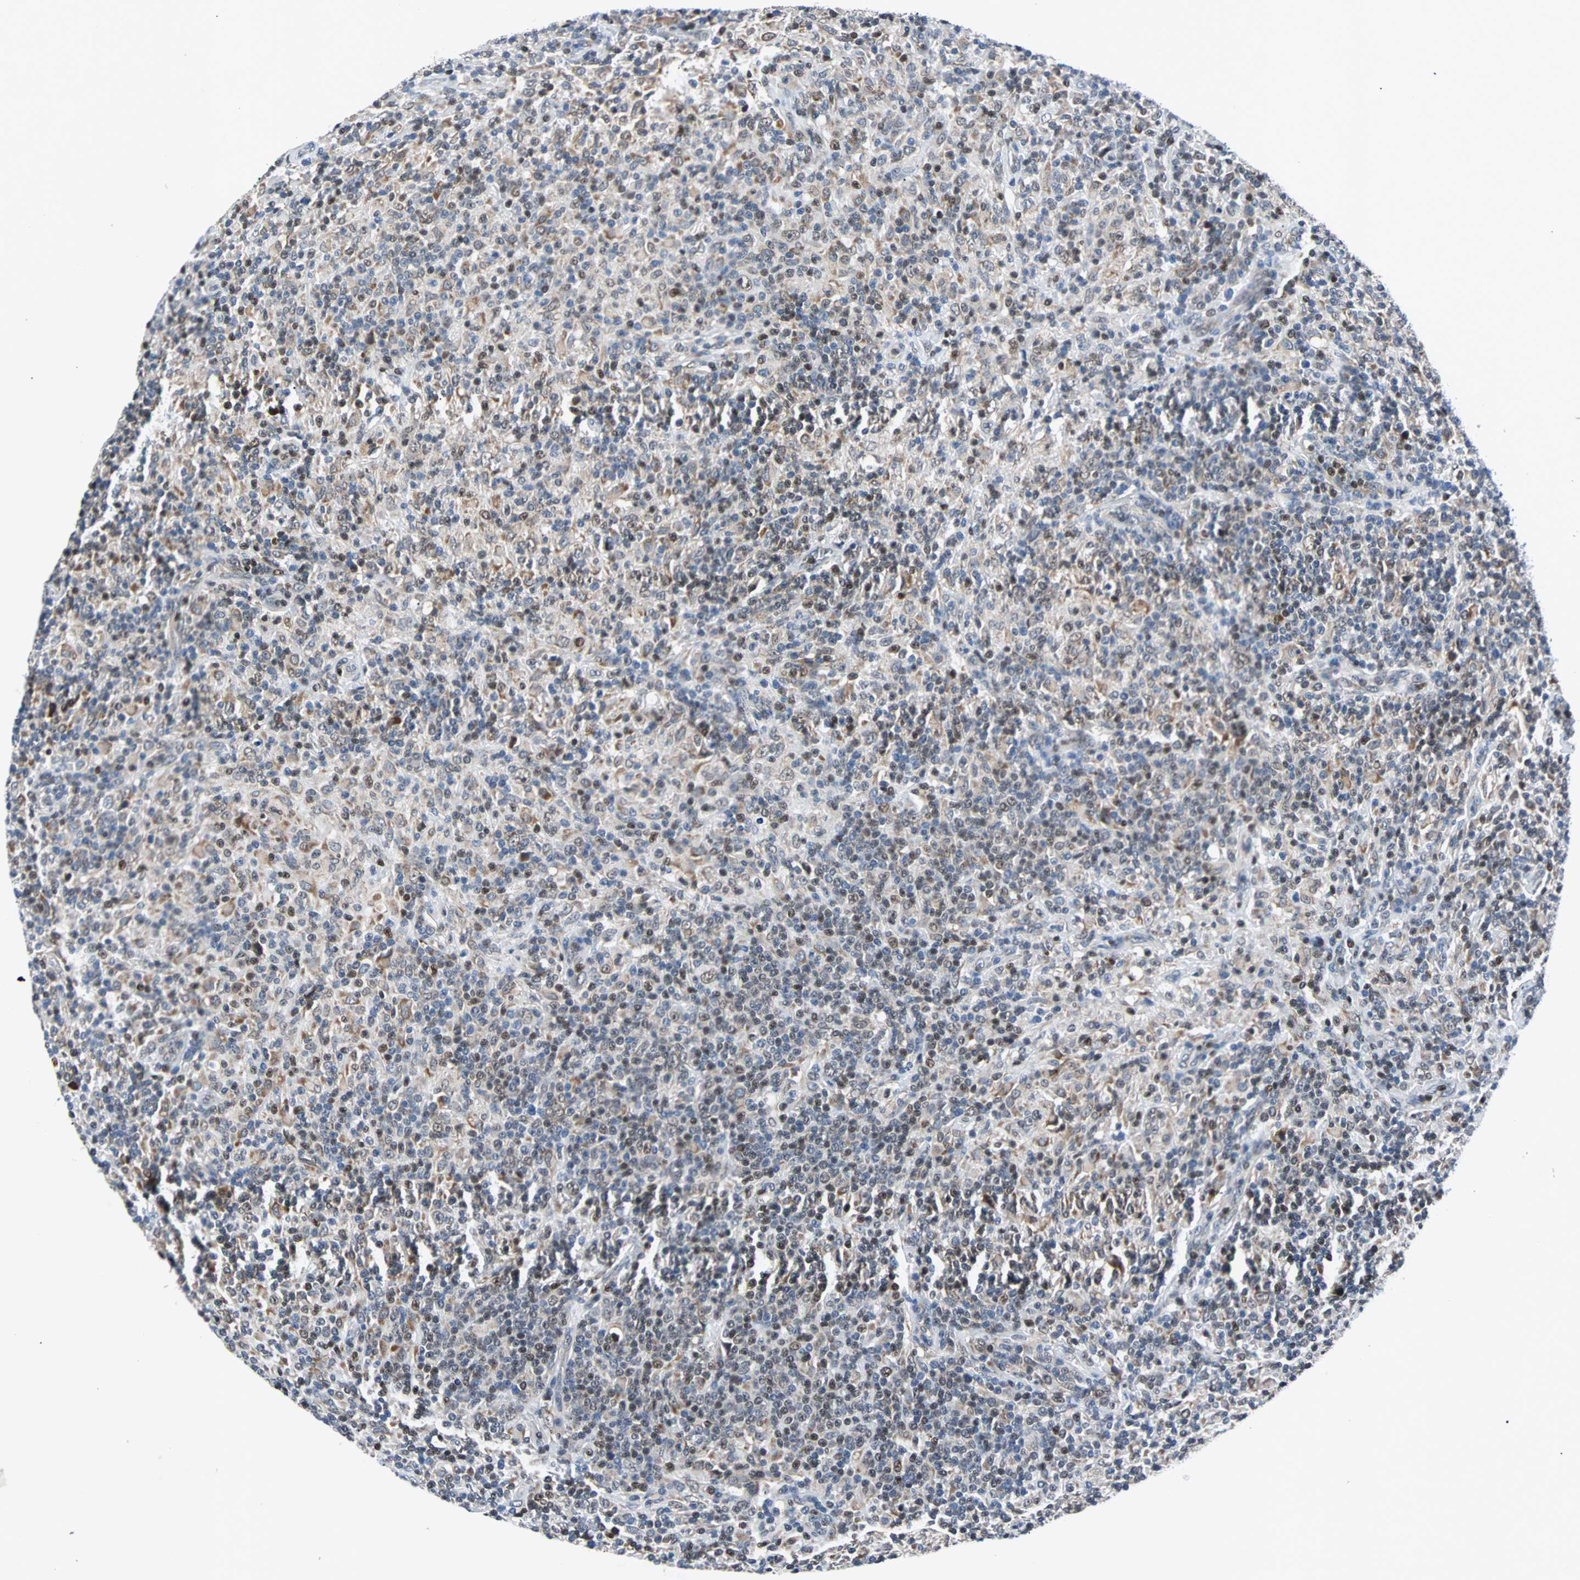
{"staining": {"intensity": "negative", "quantity": "none", "location": "none"}, "tissue": "lymphoma", "cell_type": "Tumor cells", "image_type": "cancer", "snomed": [{"axis": "morphology", "description": "Hodgkin's disease, NOS"}, {"axis": "topography", "description": "Lymph node"}], "caption": "Tumor cells are negative for brown protein staining in lymphoma.", "gene": "USP28", "patient": {"sex": "male", "age": 70}}